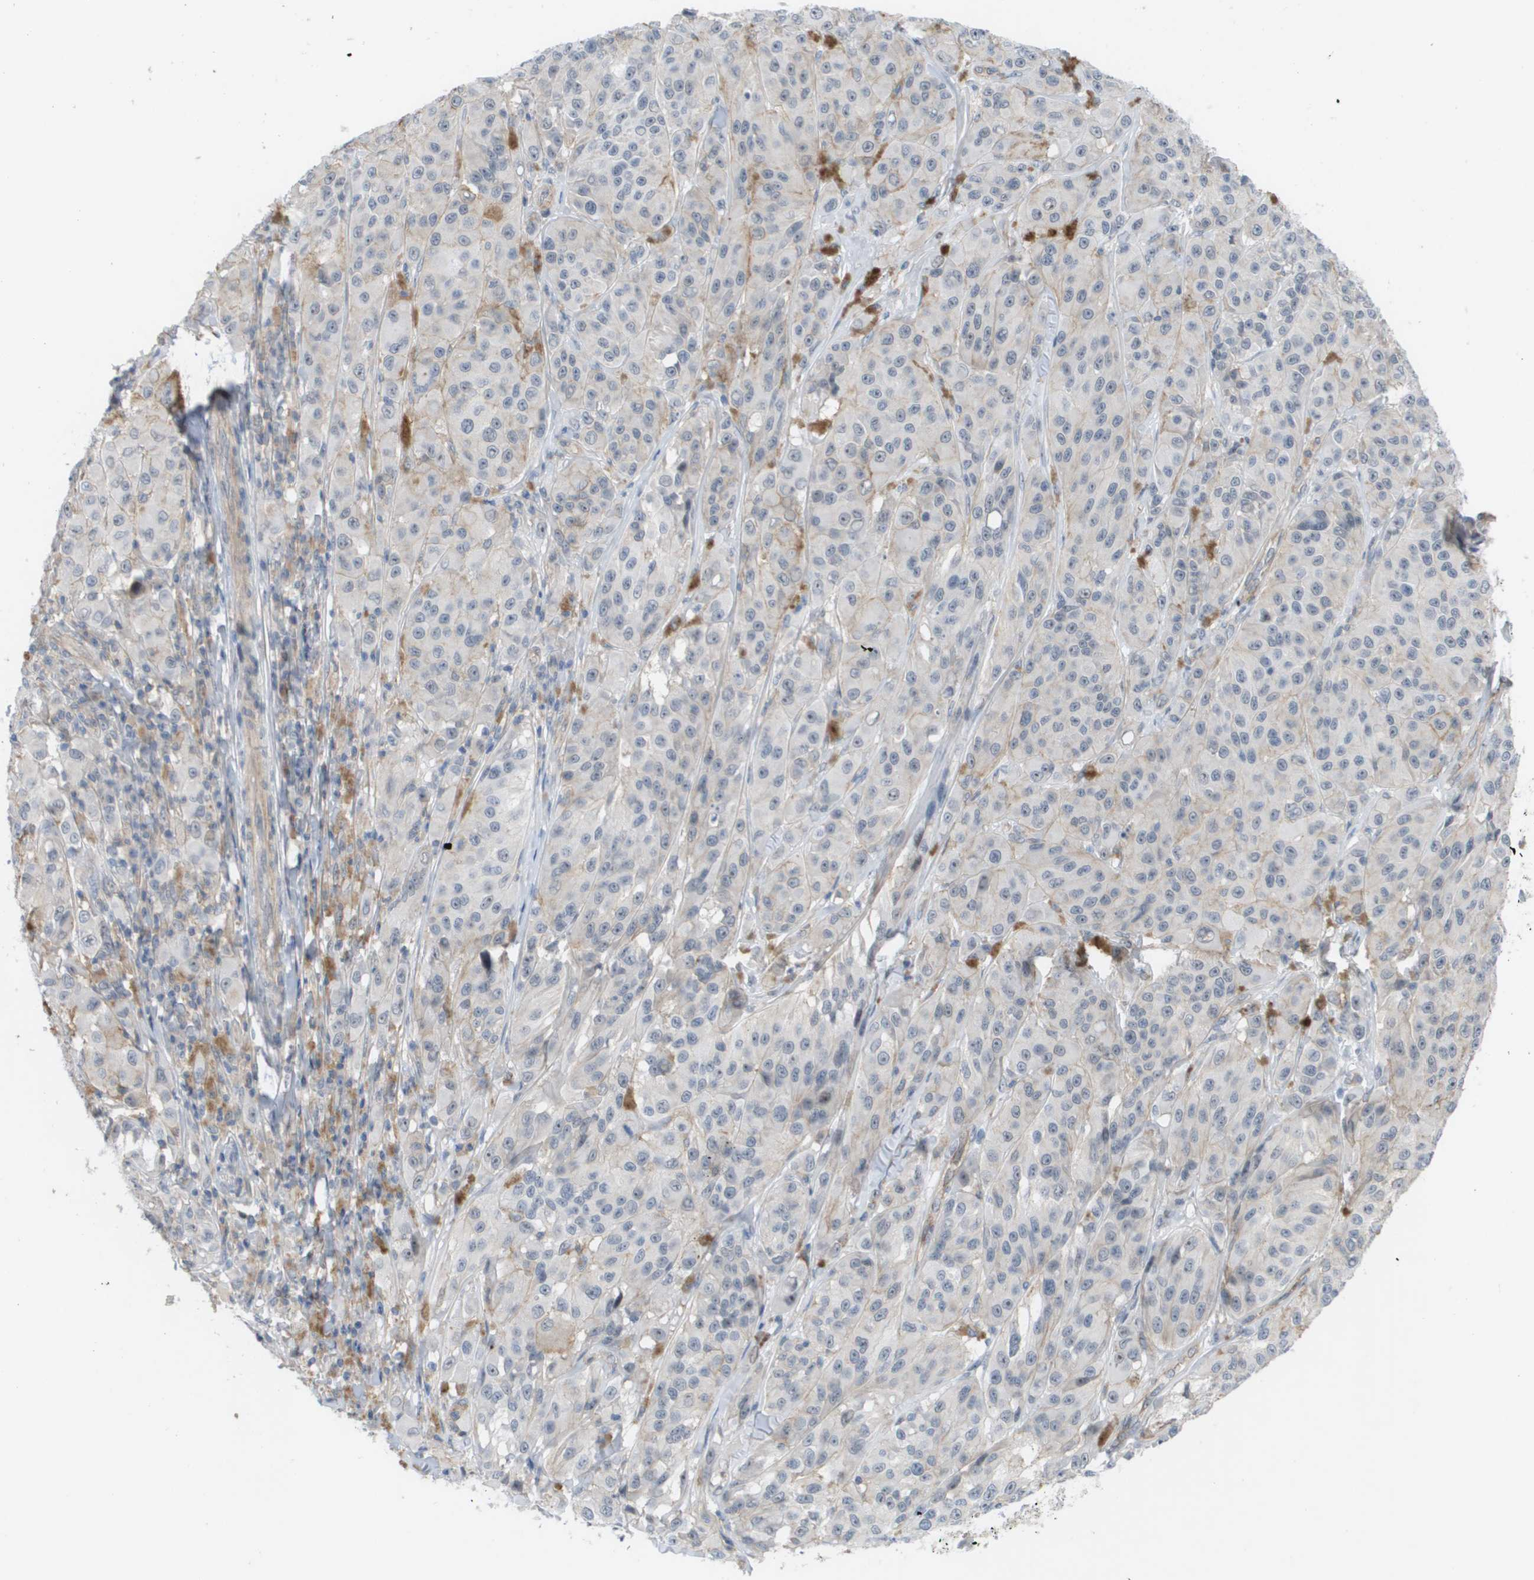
{"staining": {"intensity": "negative", "quantity": "none", "location": "none"}, "tissue": "melanoma", "cell_type": "Tumor cells", "image_type": "cancer", "snomed": [{"axis": "morphology", "description": "Malignant melanoma, NOS"}, {"axis": "topography", "description": "Skin"}], "caption": "There is no significant positivity in tumor cells of malignant melanoma.", "gene": "MTARC2", "patient": {"sex": "male", "age": 84}}